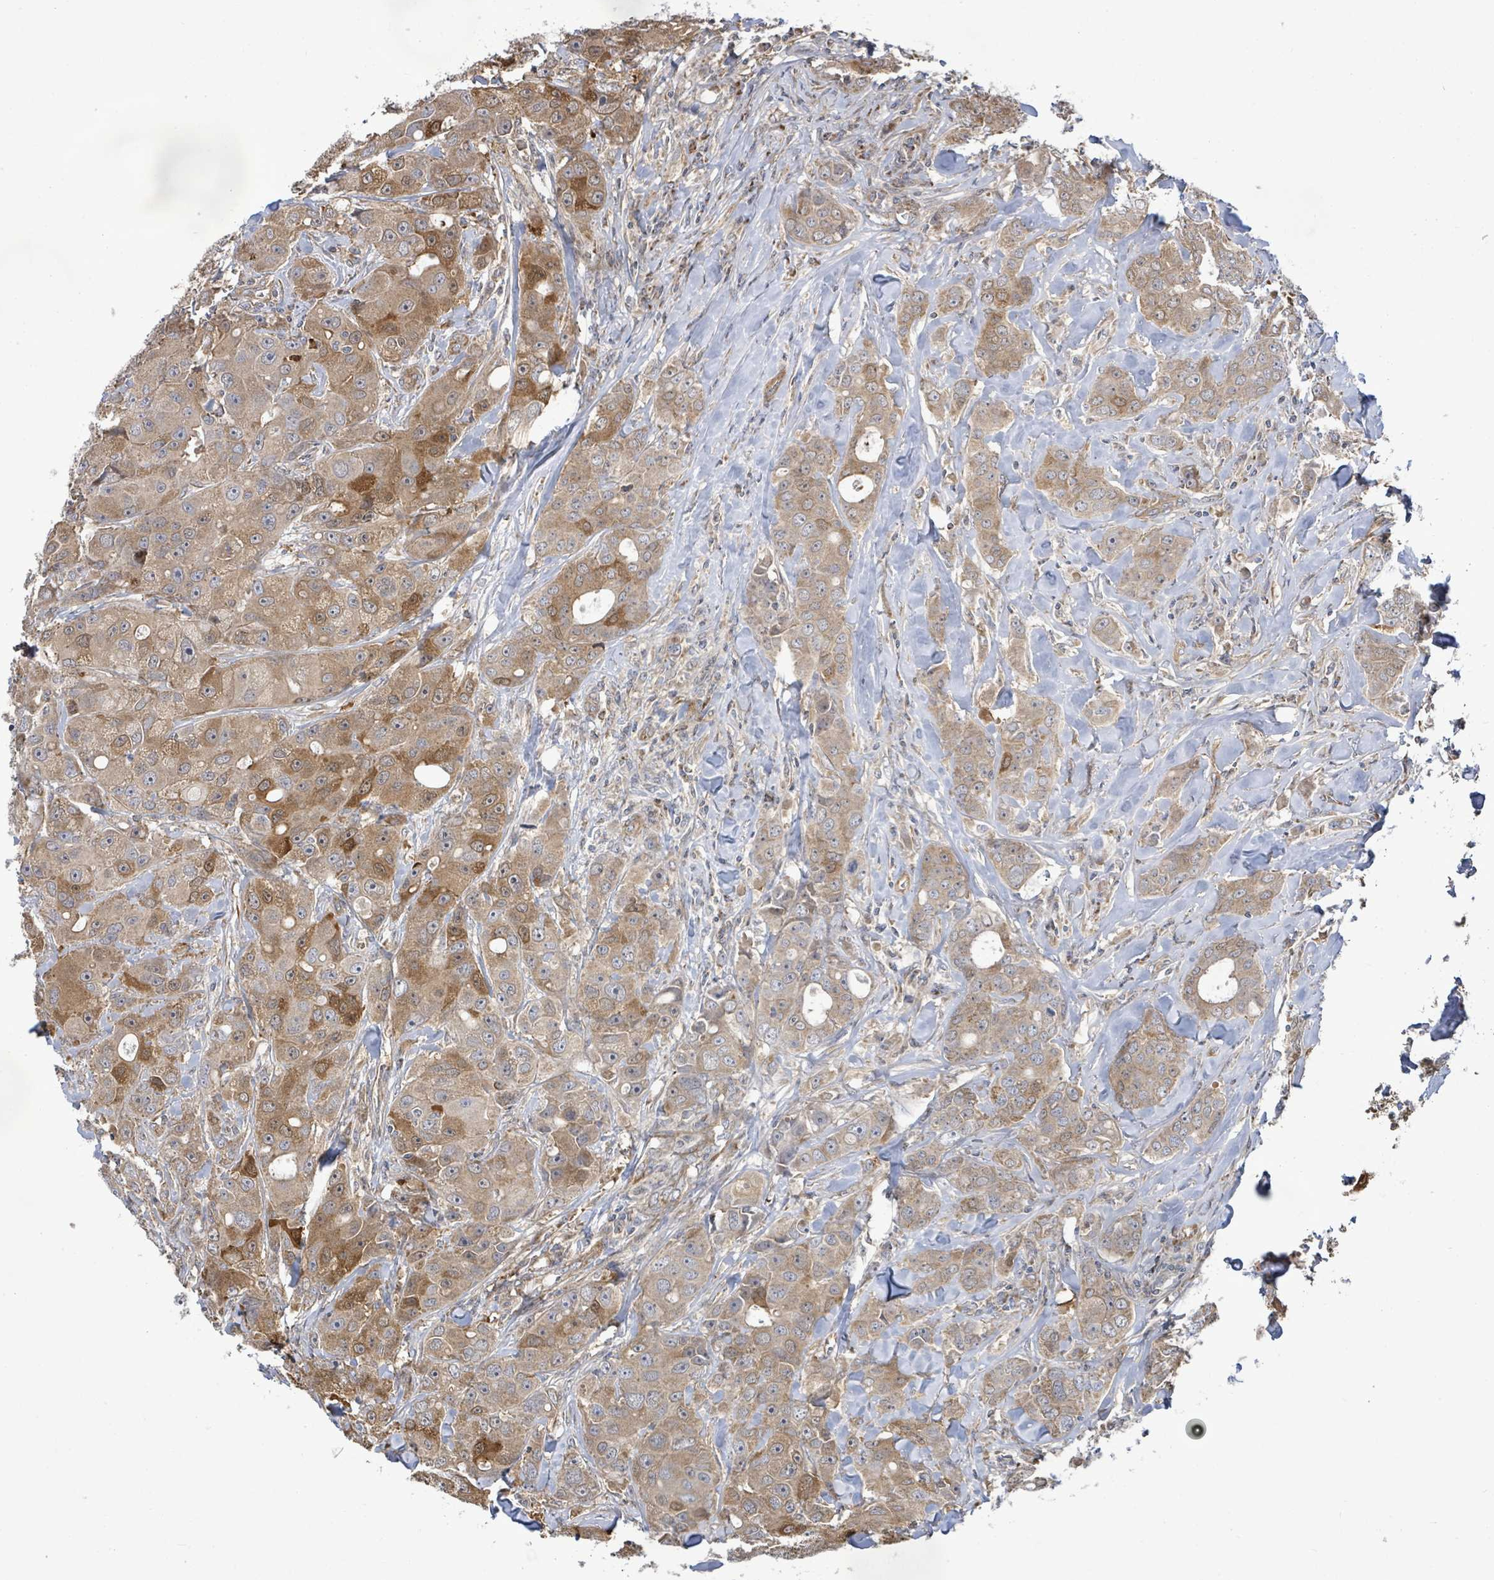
{"staining": {"intensity": "moderate", "quantity": ">75%", "location": "cytoplasmic/membranous"}, "tissue": "breast cancer", "cell_type": "Tumor cells", "image_type": "cancer", "snomed": [{"axis": "morphology", "description": "Duct carcinoma"}, {"axis": "topography", "description": "Breast"}], "caption": "Human breast cancer (infiltrating ductal carcinoma) stained for a protein (brown) reveals moderate cytoplasmic/membranous positive positivity in about >75% of tumor cells.", "gene": "KBTBD11", "patient": {"sex": "female", "age": 43}}